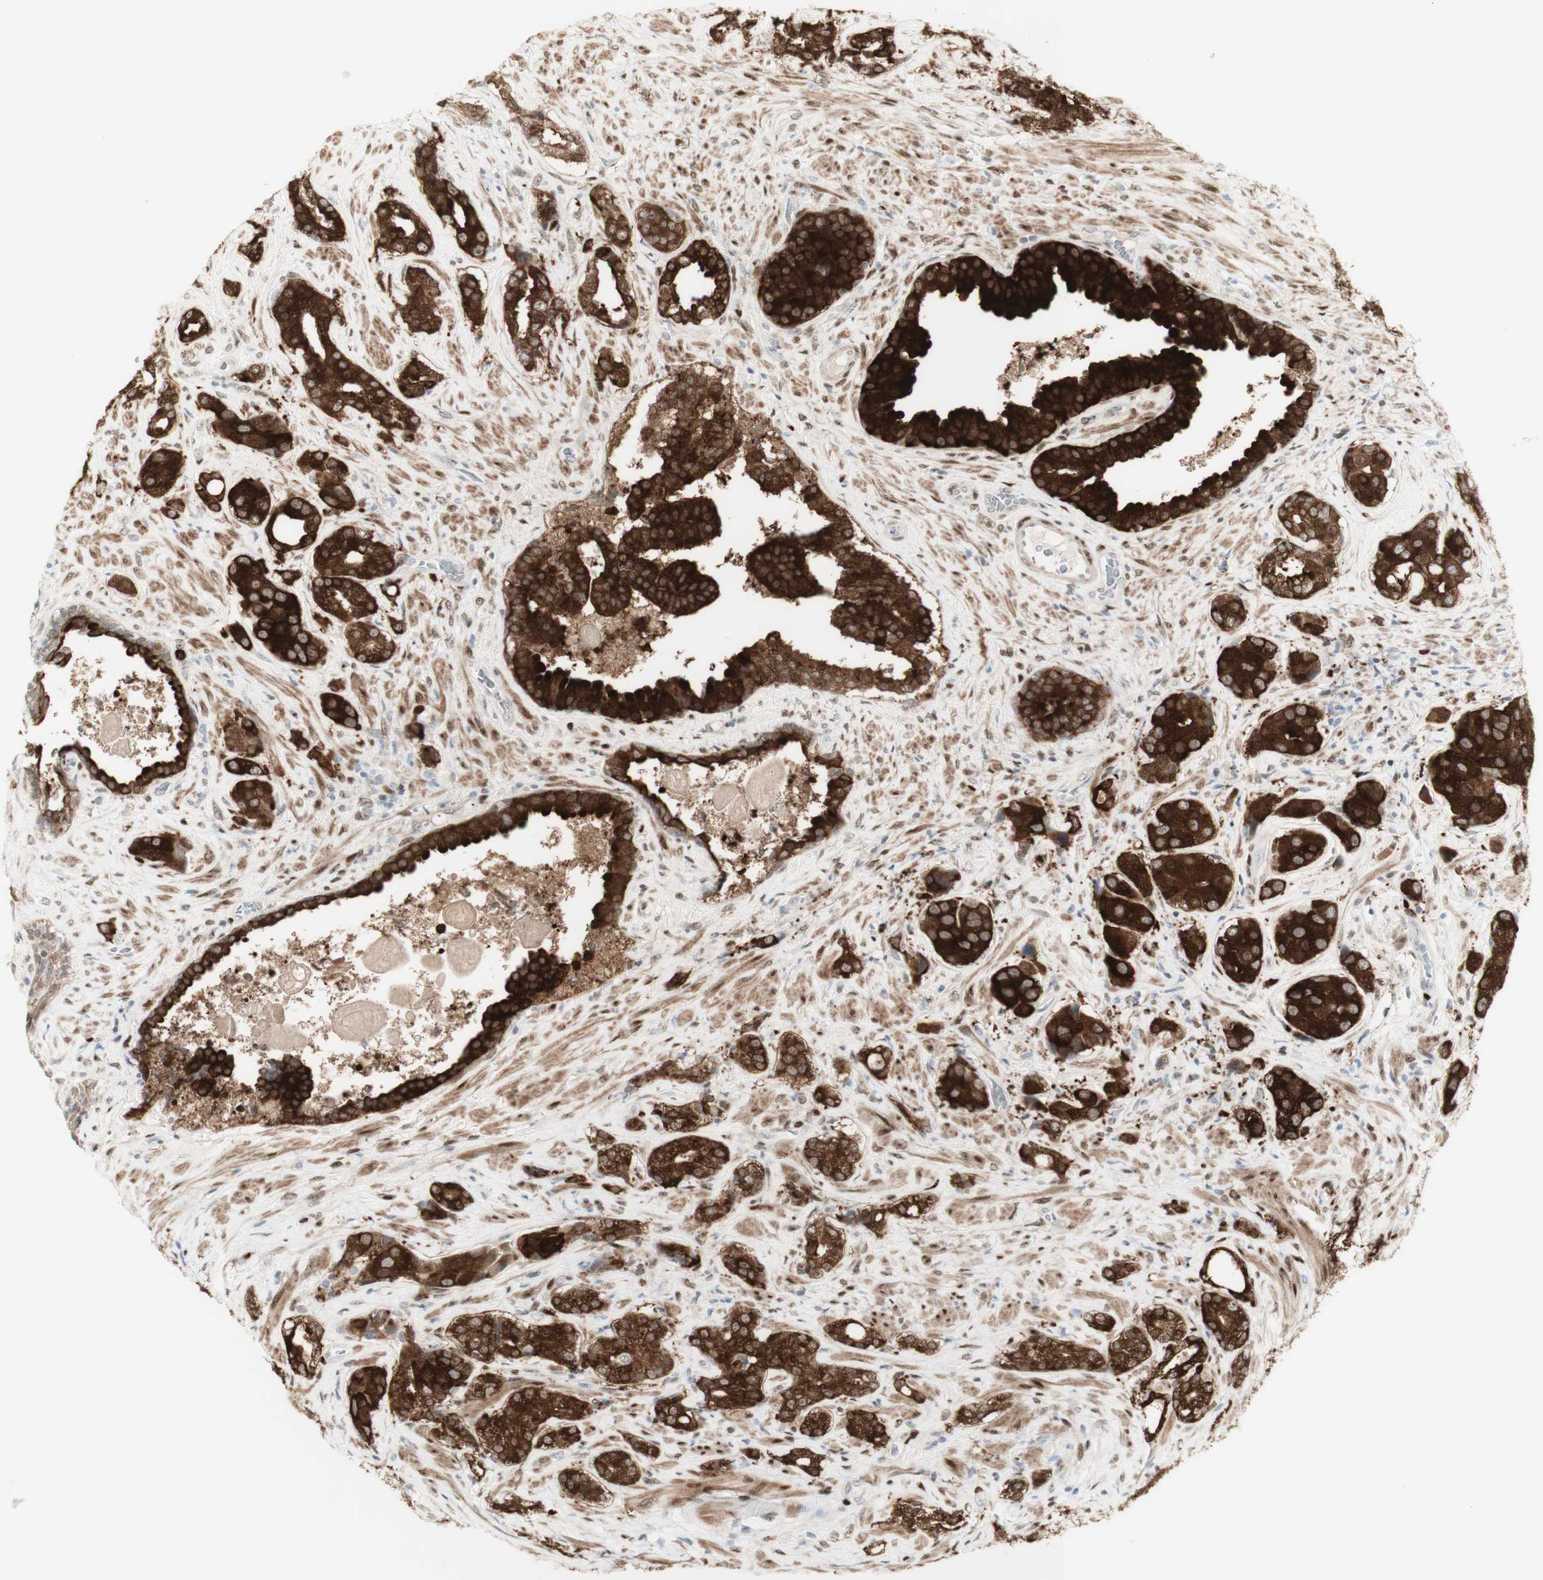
{"staining": {"intensity": "strong", "quantity": ">75%", "location": "cytoplasmic/membranous"}, "tissue": "prostate cancer", "cell_type": "Tumor cells", "image_type": "cancer", "snomed": [{"axis": "morphology", "description": "Adenocarcinoma, High grade"}, {"axis": "topography", "description": "Prostate"}], "caption": "Strong cytoplasmic/membranous positivity is present in approximately >75% of tumor cells in prostate high-grade adenocarcinoma. (Brightfield microscopy of DAB IHC at high magnification).", "gene": "C1orf116", "patient": {"sex": "male", "age": 71}}